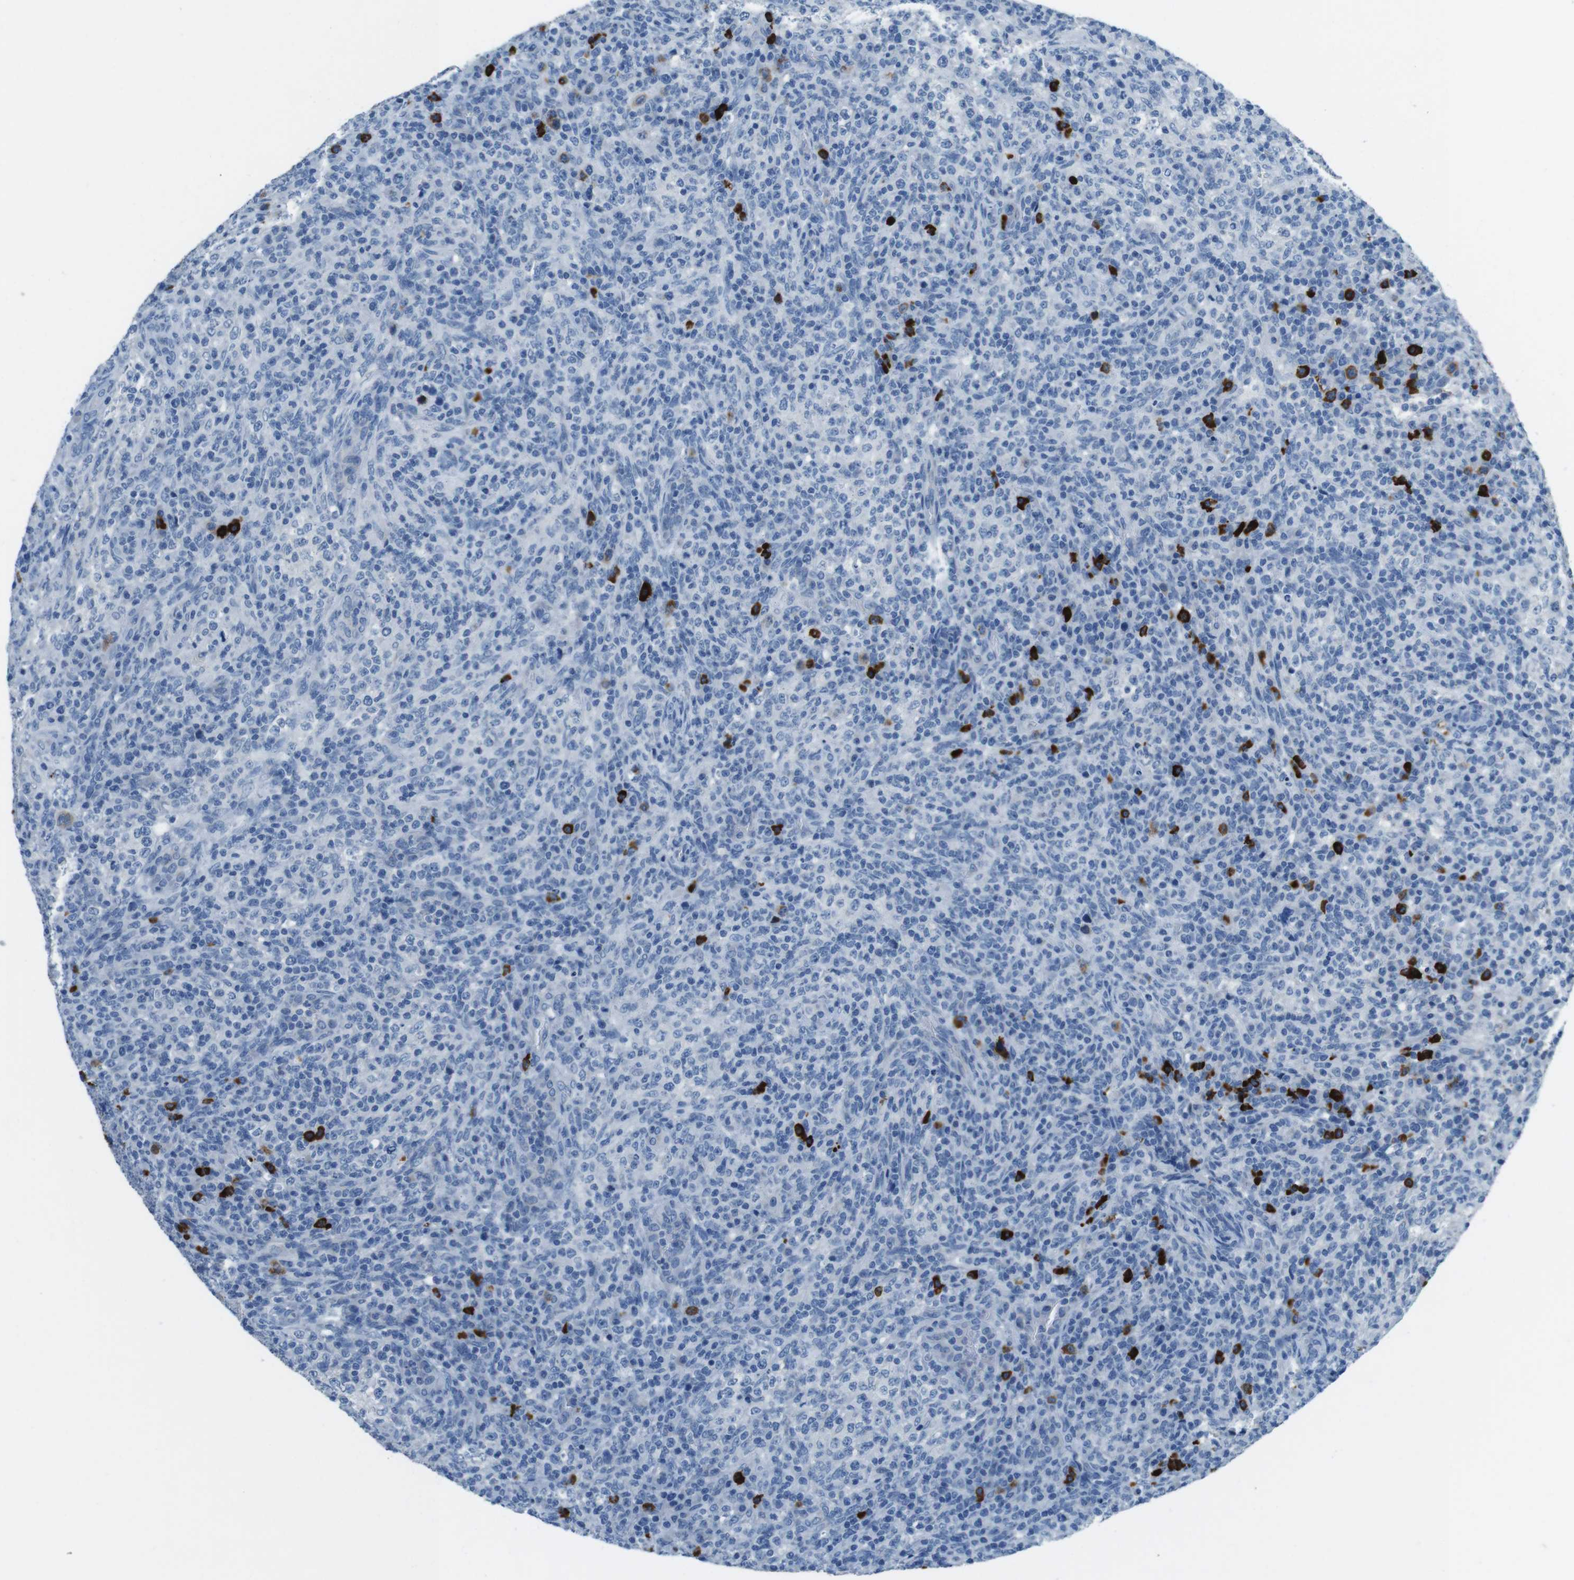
{"staining": {"intensity": "negative", "quantity": "none", "location": "none"}, "tissue": "lymphoma", "cell_type": "Tumor cells", "image_type": "cancer", "snomed": [{"axis": "morphology", "description": "Malignant lymphoma, non-Hodgkin's type, High grade"}, {"axis": "topography", "description": "Lymph node"}], "caption": "A photomicrograph of lymphoma stained for a protein displays no brown staining in tumor cells.", "gene": "SLC35A3", "patient": {"sex": "female", "age": 76}}